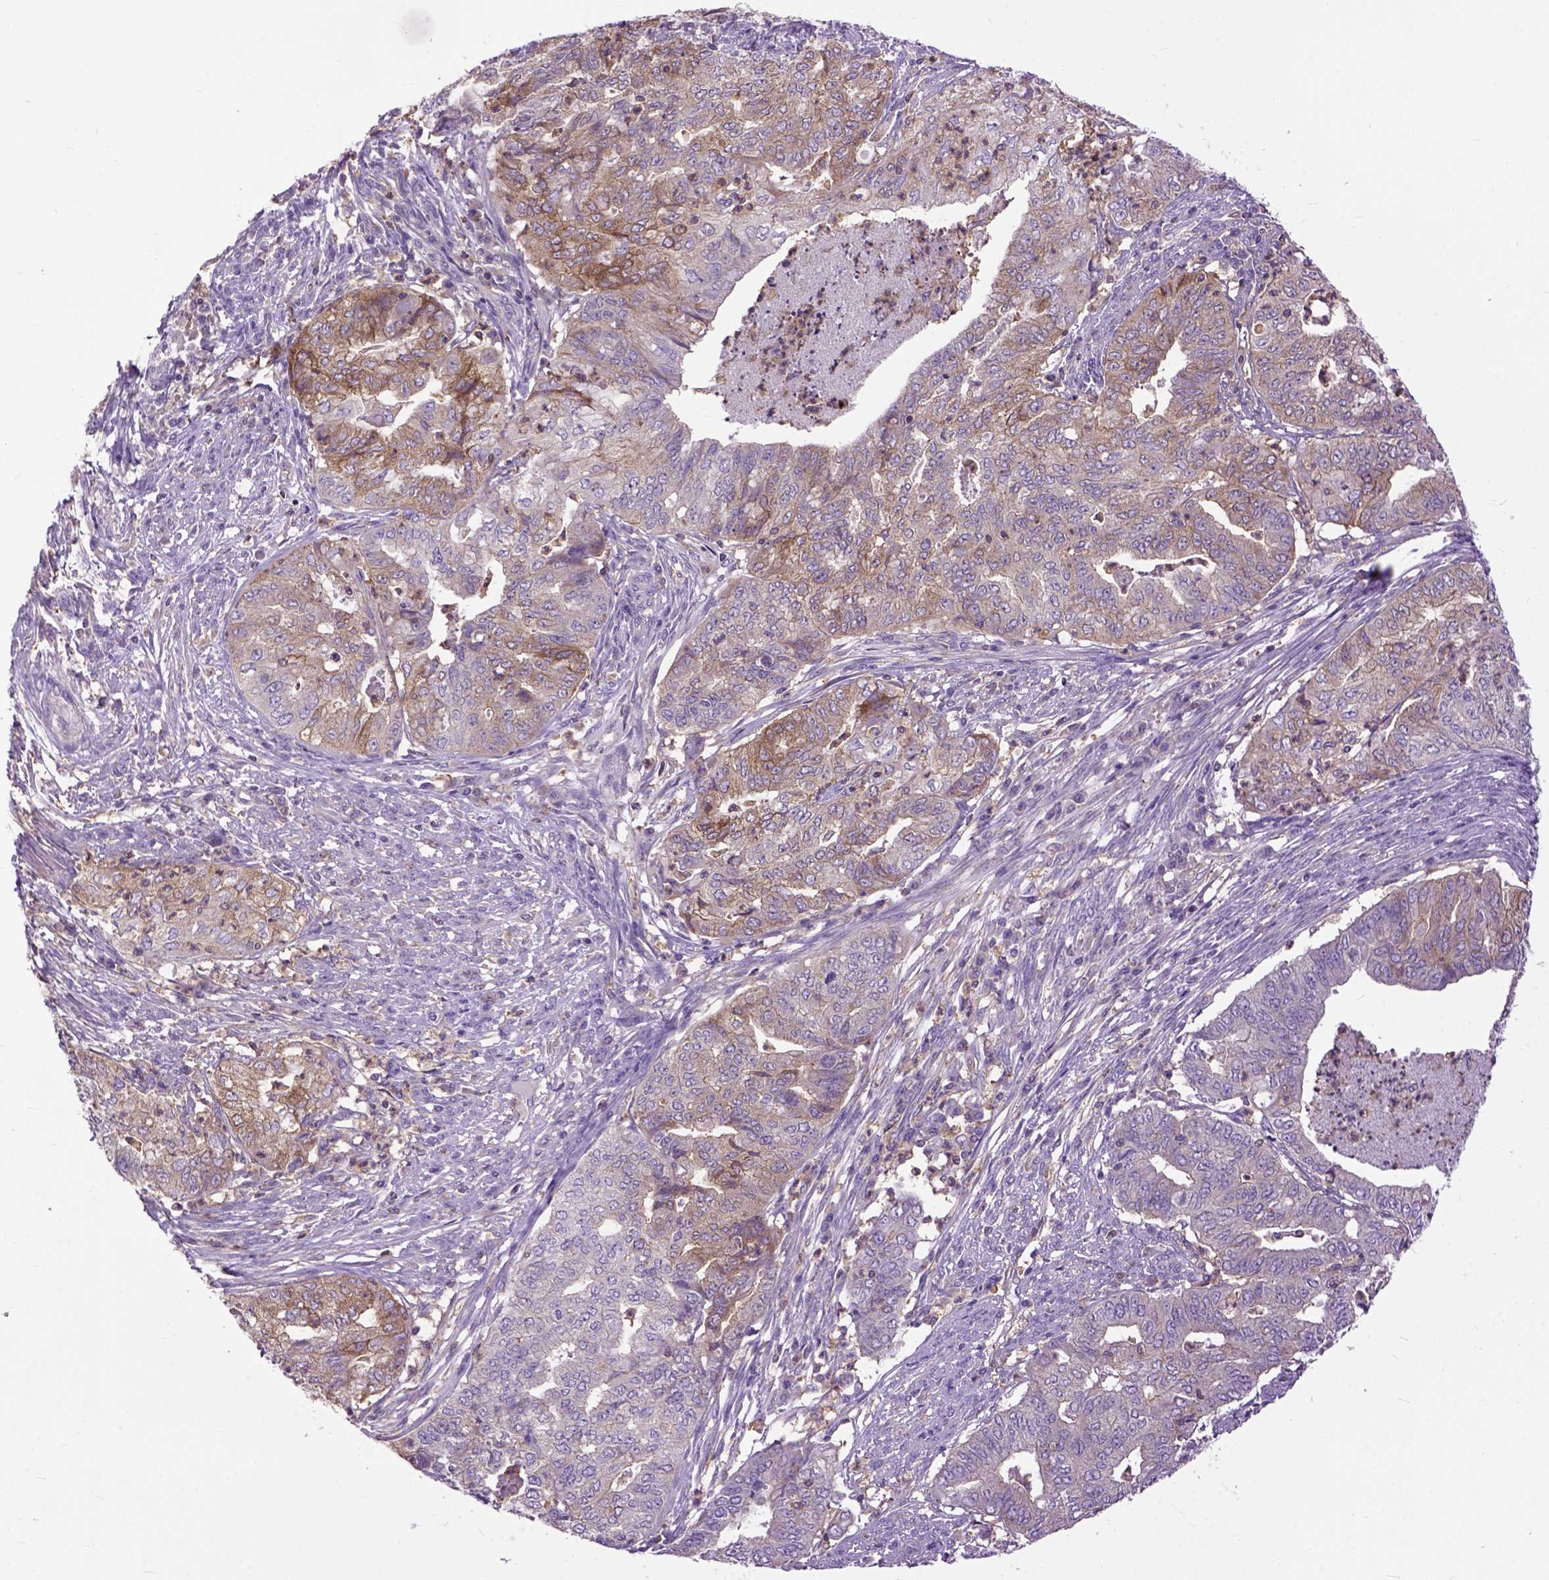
{"staining": {"intensity": "moderate", "quantity": "<25%", "location": "cytoplasmic/membranous"}, "tissue": "endometrial cancer", "cell_type": "Tumor cells", "image_type": "cancer", "snomed": [{"axis": "morphology", "description": "Adenocarcinoma, NOS"}, {"axis": "topography", "description": "Endometrium"}], "caption": "The histopathology image reveals immunohistochemical staining of adenocarcinoma (endometrial). There is moderate cytoplasmic/membranous staining is appreciated in approximately <25% of tumor cells. The staining was performed using DAB, with brown indicating positive protein expression. Nuclei are stained blue with hematoxylin.", "gene": "NAMPT", "patient": {"sex": "female", "age": 79}}